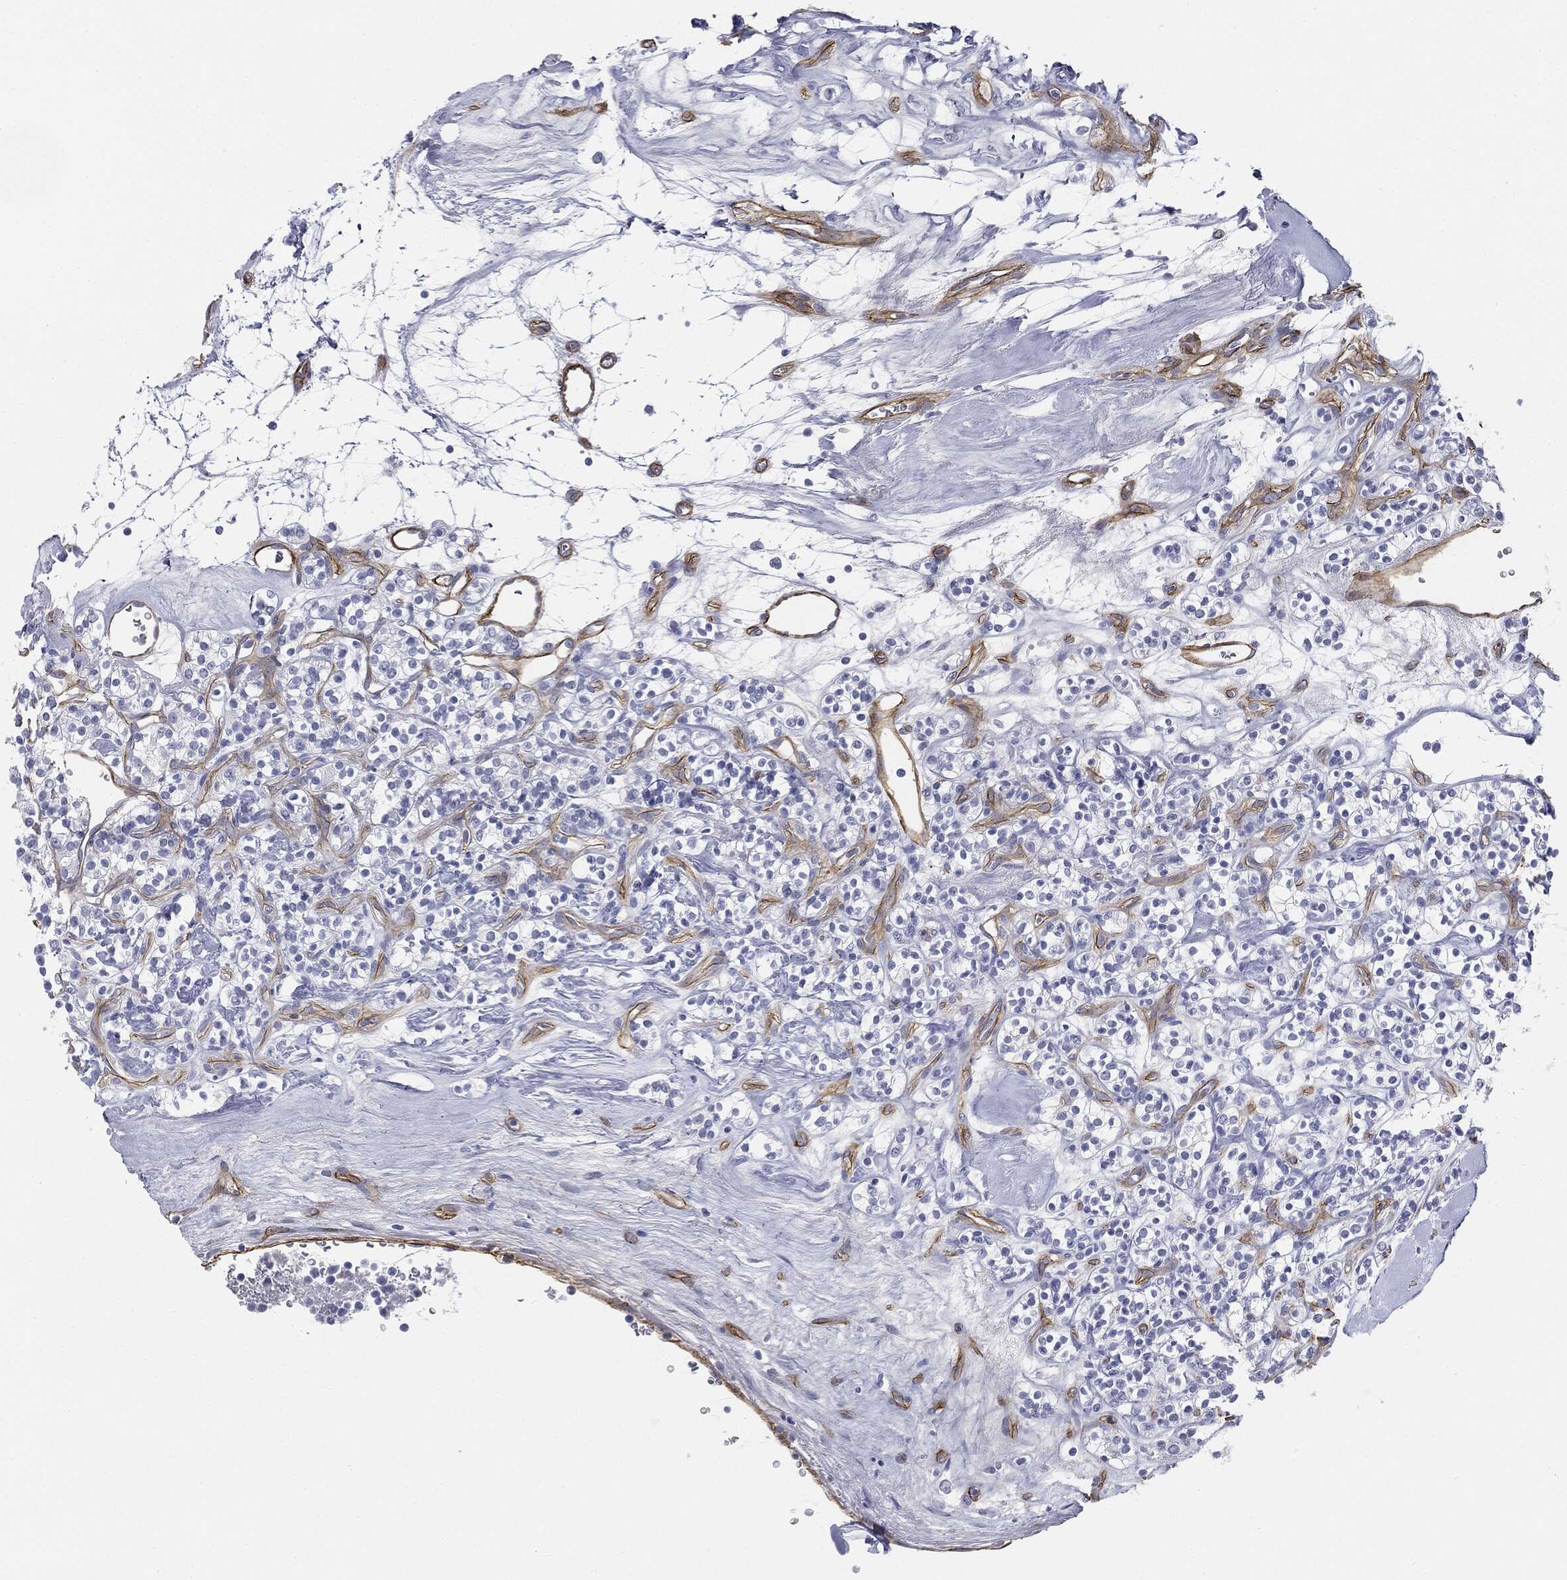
{"staining": {"intensity": "negative", "quantity": "none", "location": "none"}, "tissue": "renal cancer", "cell_type": "Tumor cells", "image_type": "cancer", "snomed": [{"axis": "morphology", "description": "Adenocarcinoma, NOS"}, {"axis": "topography", "description": "Kidney"}], "caption": "DAB immunohistochemical staining of human renal cancer (adenocarcinoma) displays no significant positivity in tumor cells.", "gene": "MUC5AC", "patient": {"sex": "male", "age": 77}}